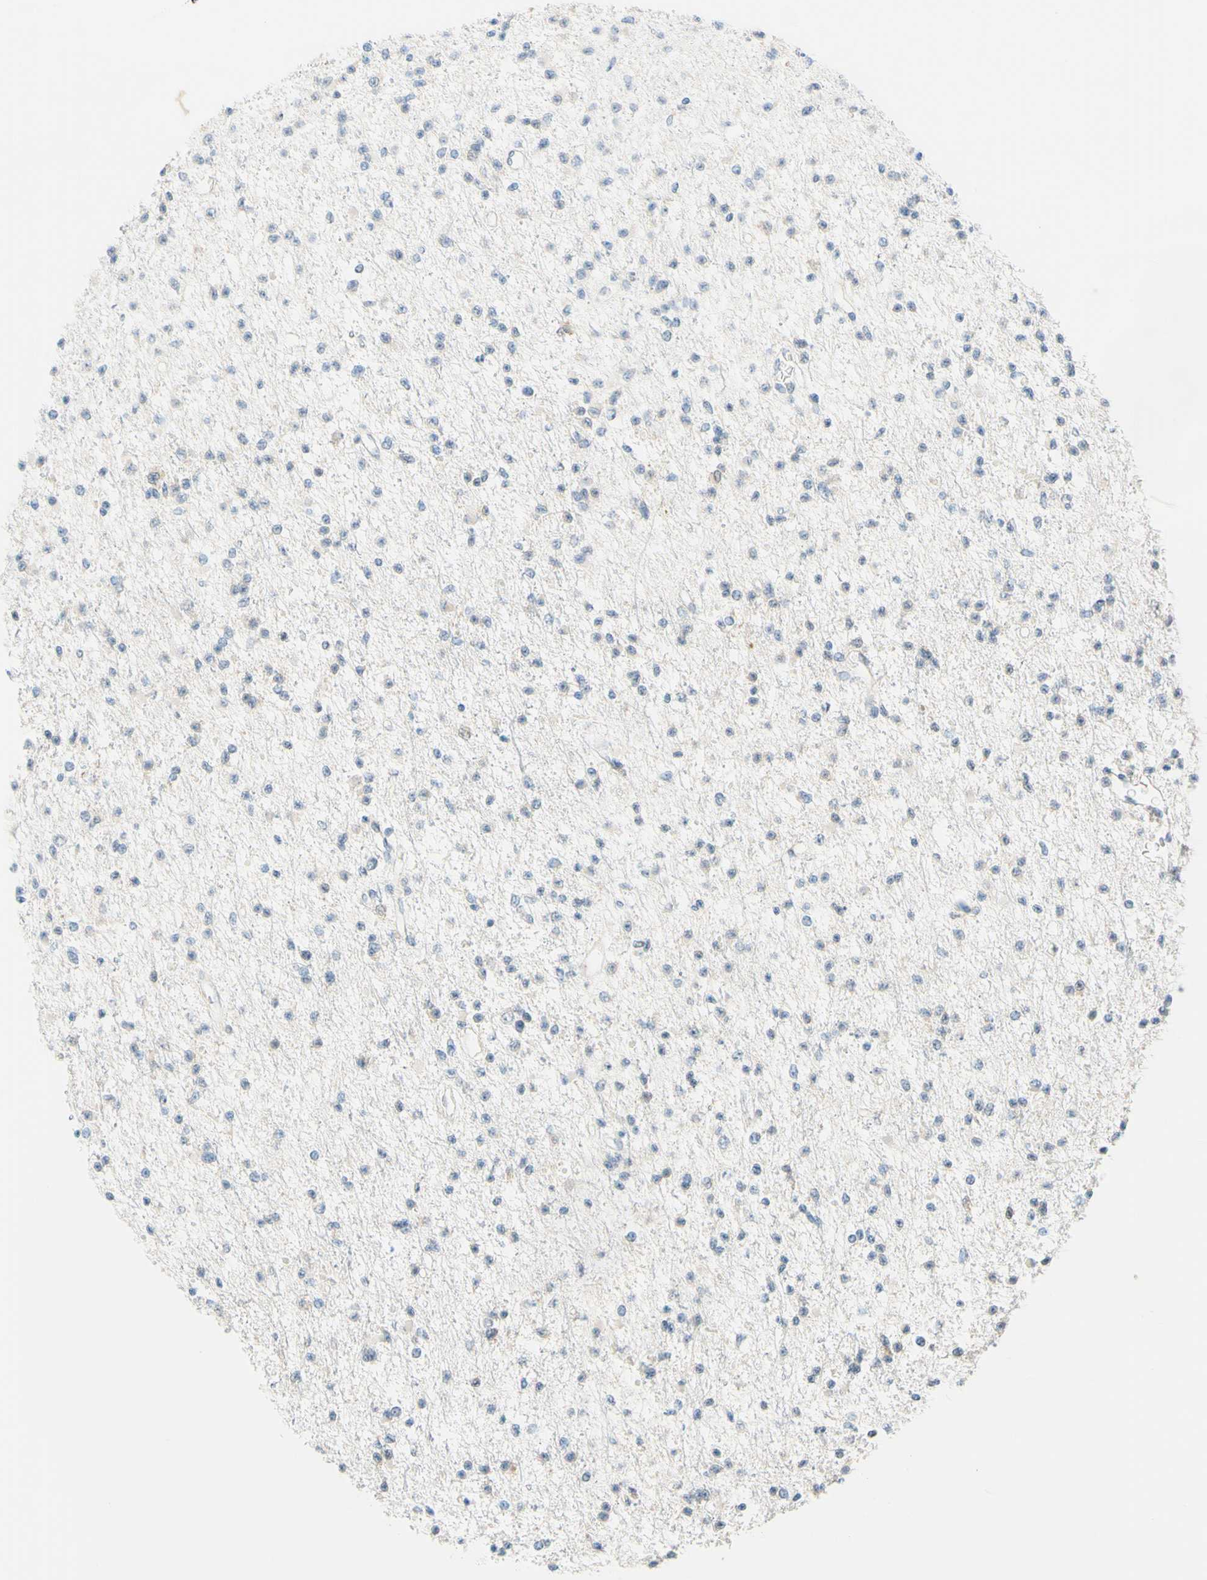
{"staining": {"intensity": "negative", "quantity": "none", "location": "none"}, "tissue": "glioma", "cell_type": "Tumor cells", "image_type": "cancer", "snomed": [{"axis": "morphology", "description": "Glioma, malignant, Low grade"}, {"axis": "topography", "description": "Brain"}], "caption": "Protein analysis of malignant glioma (low-grade) demonstrates no significant positivity in tumor cells.", "gene": "TREM2", "patient": {"sex": "female", "age": 22}}